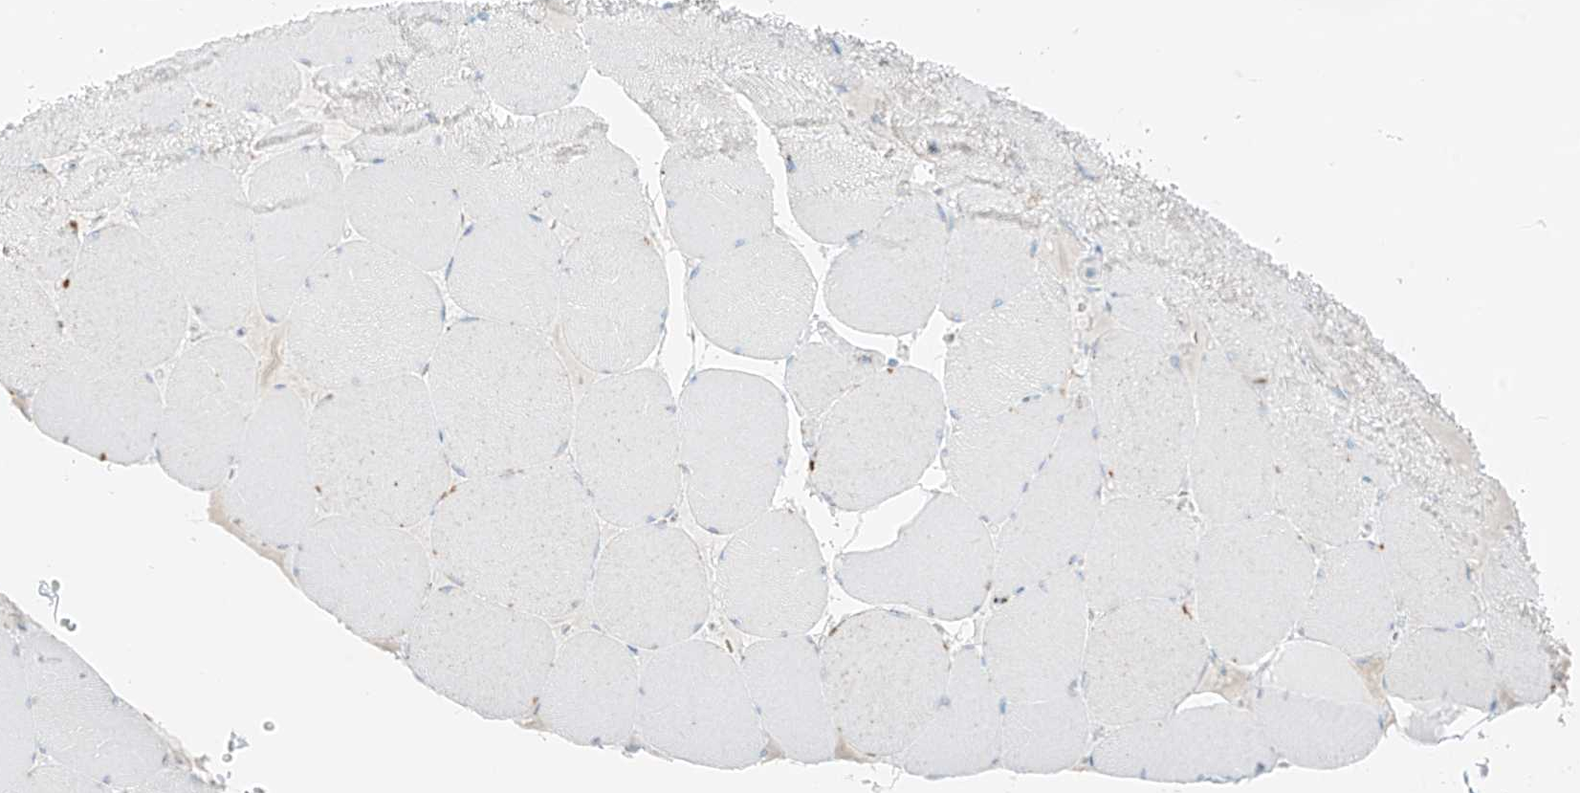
{"staining": {"intensity": "negative", "quantity": "none", "location": "none"}, "tissue": "skeletal muscle", "cell_type": "Myocytes", "image_type": "normal", "snomed": [{"axis": "morphology", "description": "Normal tissue, NOS"}, {"axis": "topography", "description": "Skeletal muscle"}, {"axis": "topography", "description": "Head-Neck"}], "caption": "The photomicrograph reveals no significant positivity in myocytes of skeletal muscle.", "gene": "SMCP", "patient": {"sex": "male", "age": 66}}